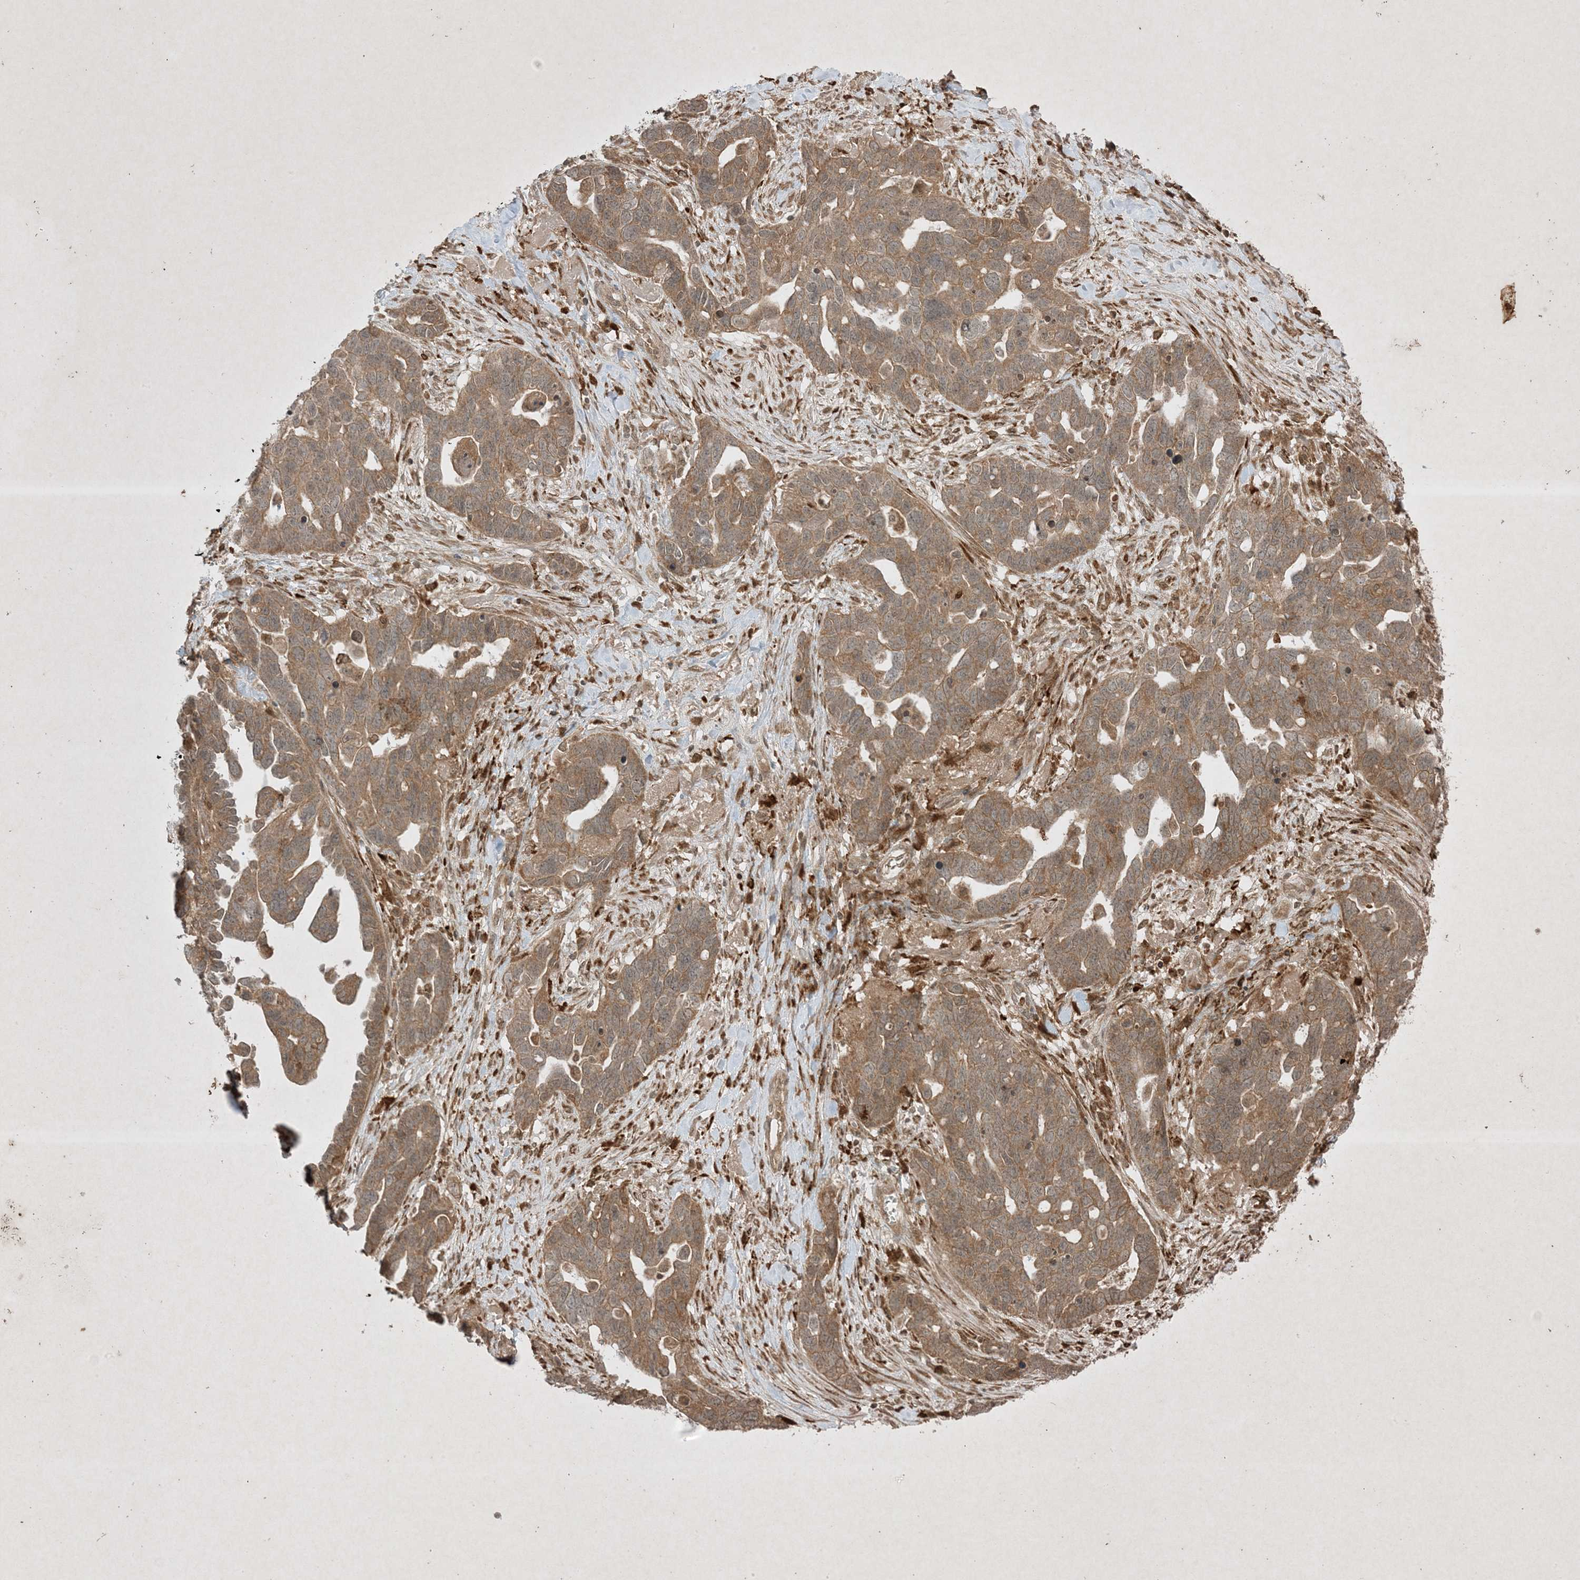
{"staining": {"intensity": "moderate", "quantity": ">75%", "location": "cytoplasmic/membranous"}, "tissue": "ovarian cancer", "cell_type": "Tumor cells", "image_type": "cancer", "snomed": [{"axis": "morphology", "description": "Cystadenocarcinoma, serous, NOS"}, {"axis": "topography", "description": "Ovary"}], "caption": "Human ovarian serous cystadenocarcinoma stained for a protein (brown) reveals moderate cytoplasmic/membranous positive positivity in about >75% of tumor cells.", "gene": "PTK6", "patient": {"sex": "female", "age": 54}}